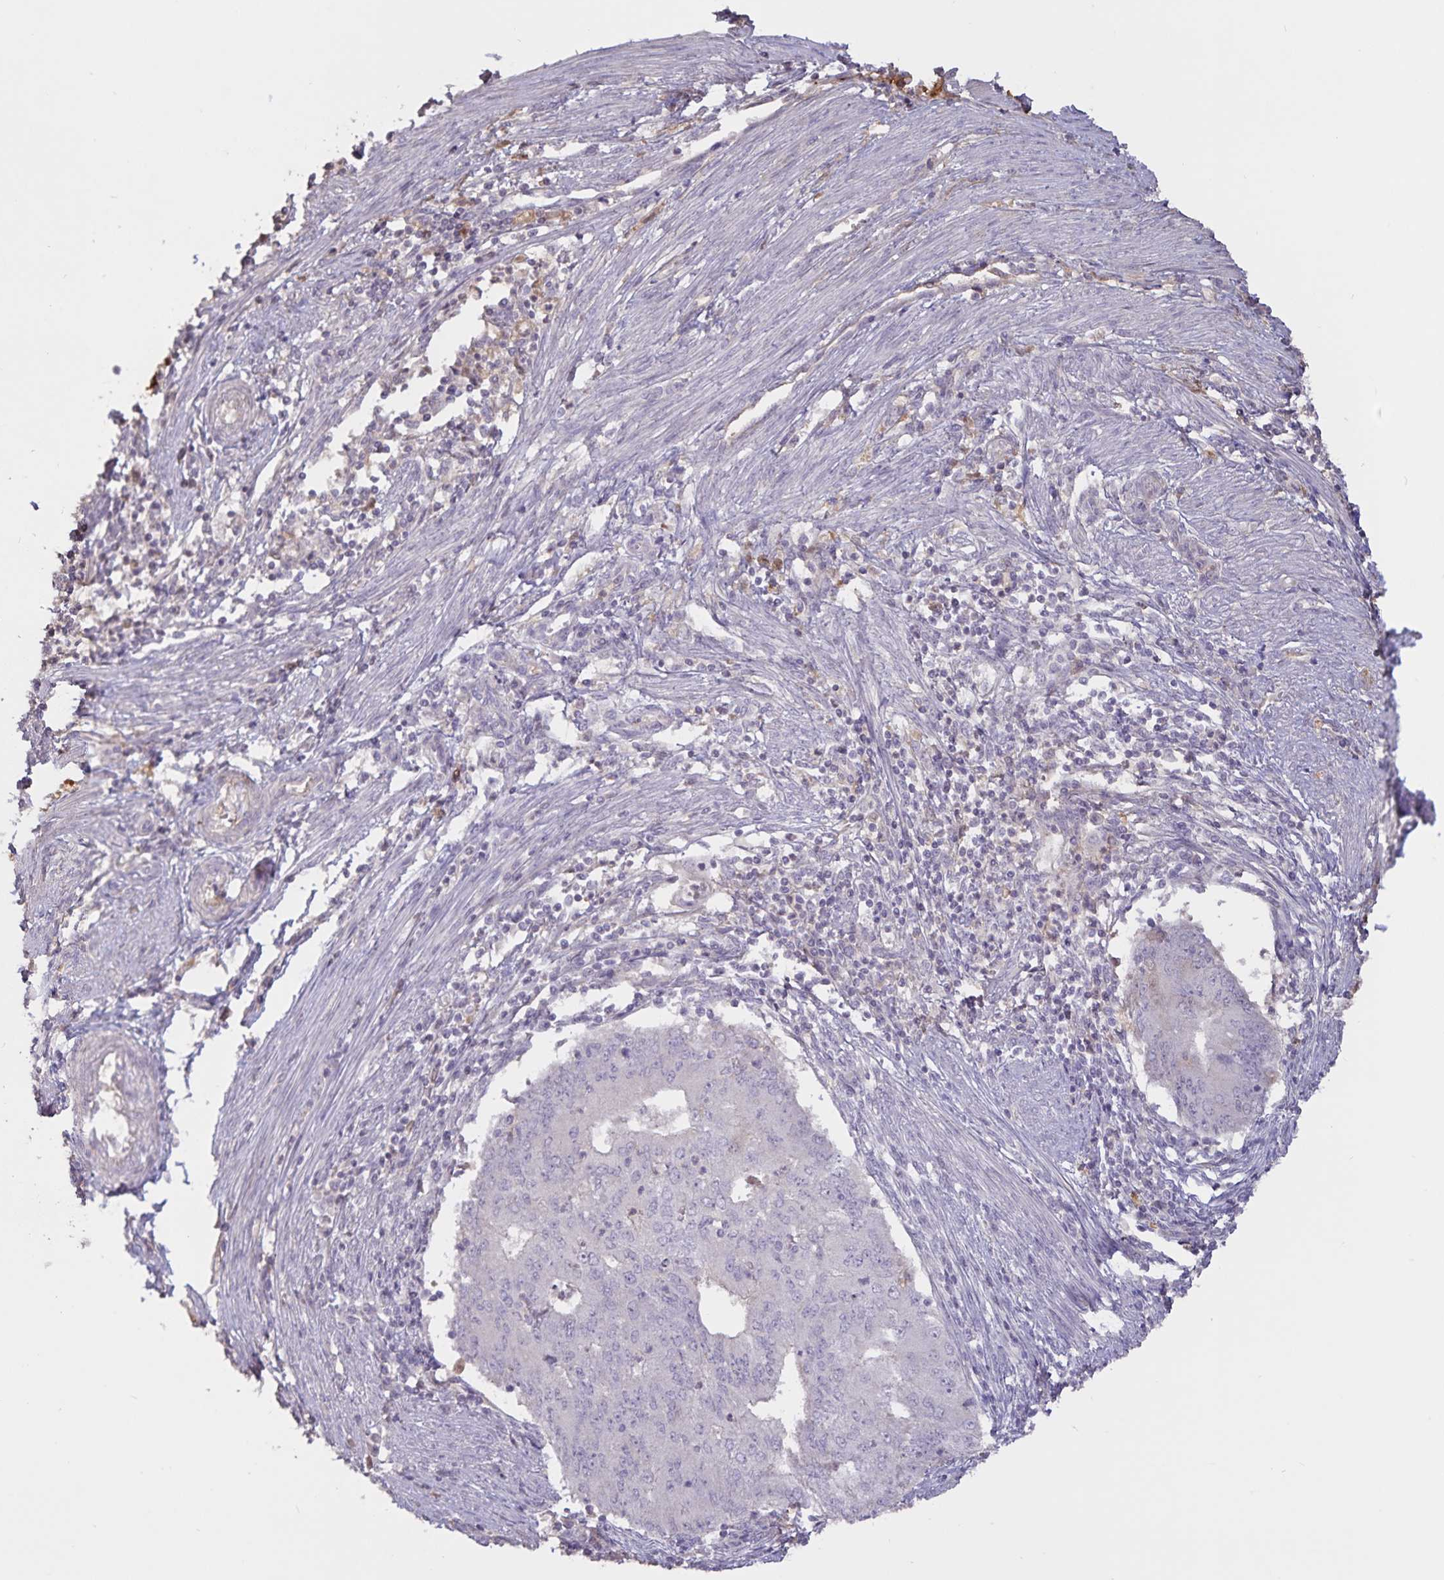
{"staining": {"intensity": "negative", "quantity": "none", "location": "none"}, "tissue": "endometrial cancer", "cell_type": "Tumor cells", "image_type": "cancer", "snomed": [{"axis": "morphology", "description": "Adenocarcinoma, NOS"}, {"axis": "topography", "description": "Endometrium"}], "caption": "A high-resolution photomicrograph shows immunohistochemistry (IHC) staining of endometrial cancer, which displays no significant expression in tumor cells.", "gene": "FGG", "patient": {"sex": "female", "age": 50}}